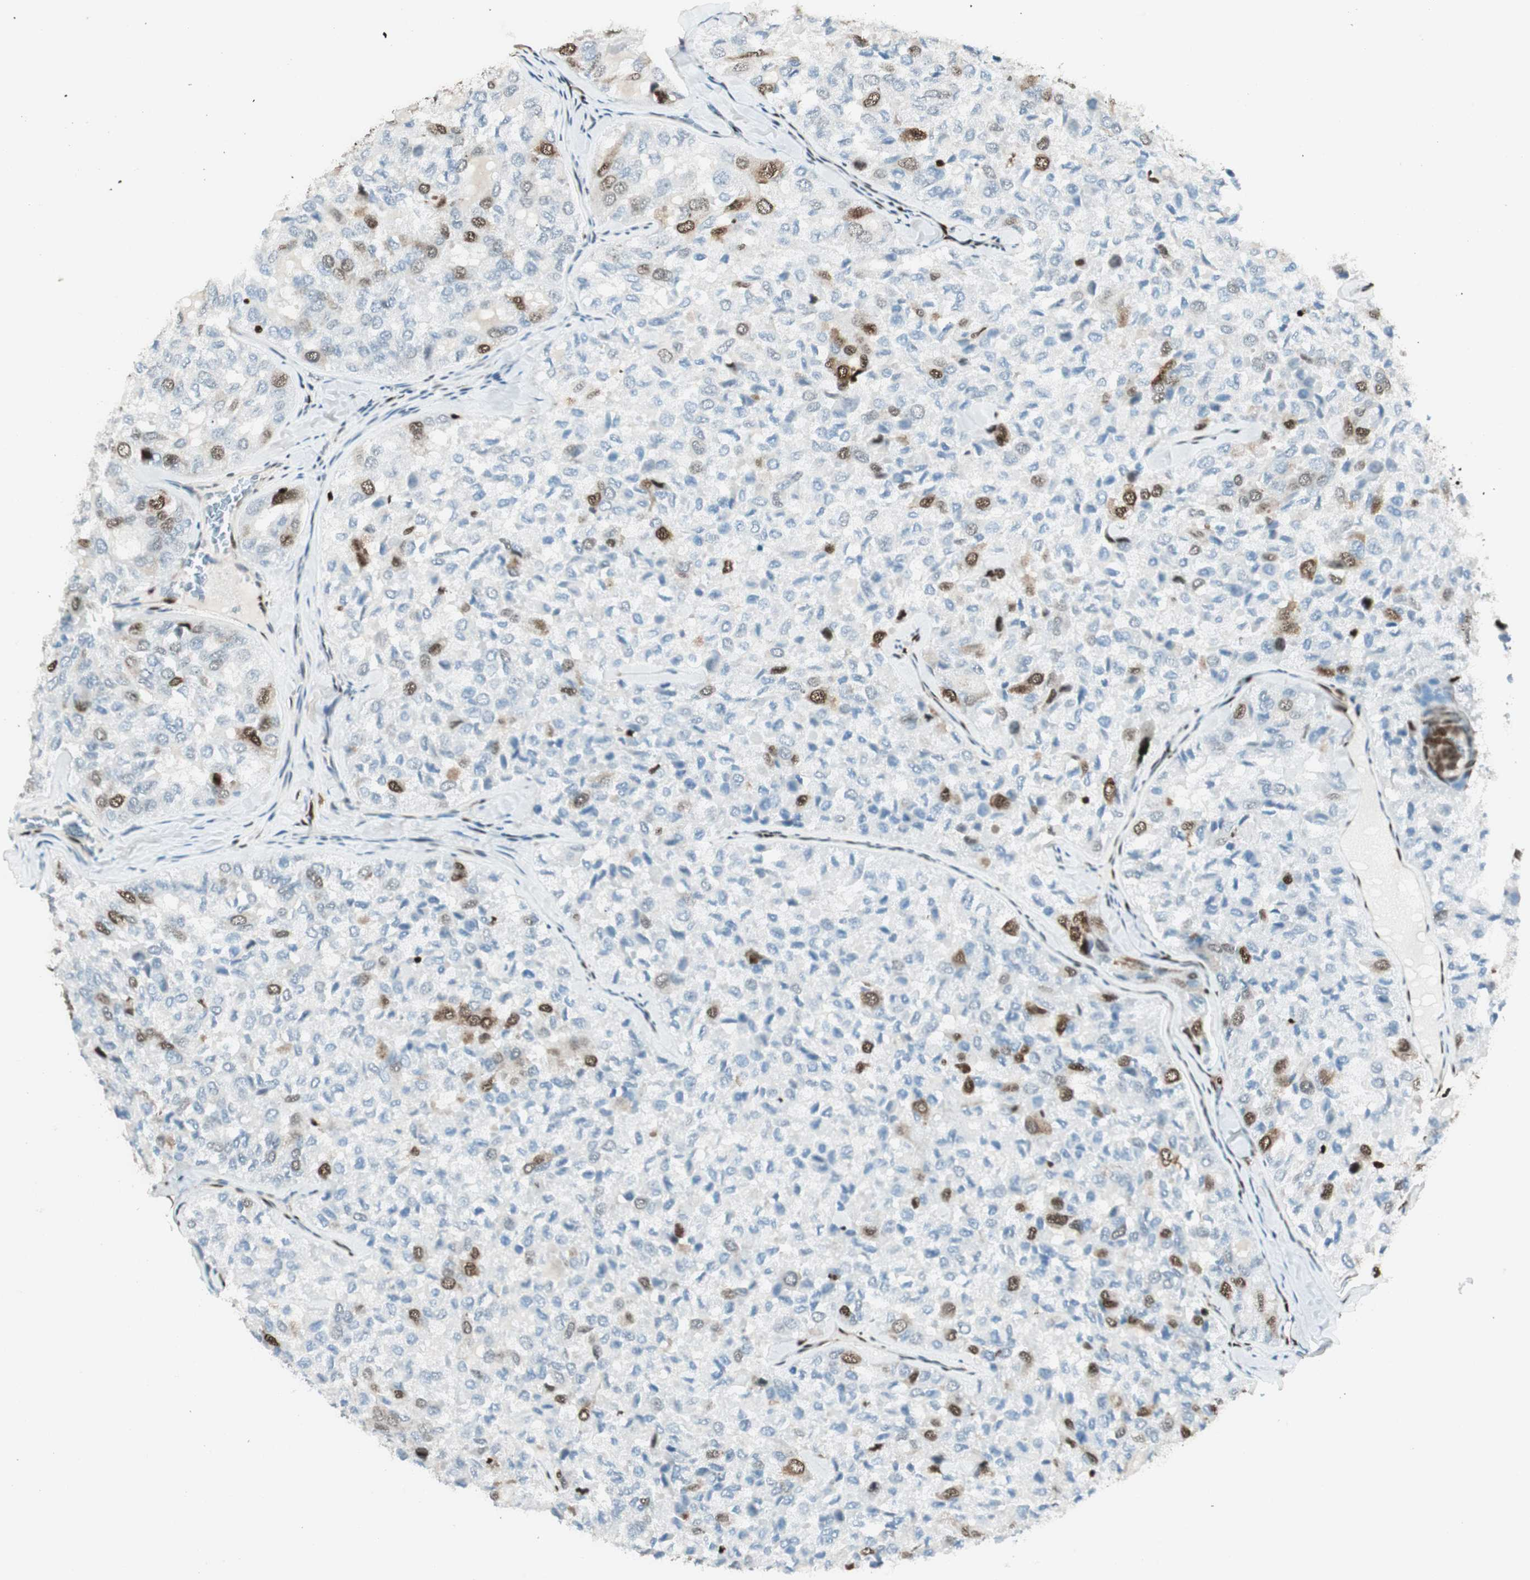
{"staining": {"intensity": "strong", "quantity": "<25%", "location": "nuclear"}, "tissue": "thyroid cancer", "cell_type": "Tumor cells", "image_type": "cancer", "snomed": [{"axis": "morphology", "description": "Follicular adenoma carcinoma, NOS"}, {"axis": "topography", "description": "Thyroid gland"}], "caption": "Tumor cells show strong nuclear expression in approximately <25% of cells in thyroid follicular adenoma carcinoma.", "gene": "EWSR1", "patient": {"sex": "male", "age": 75}}